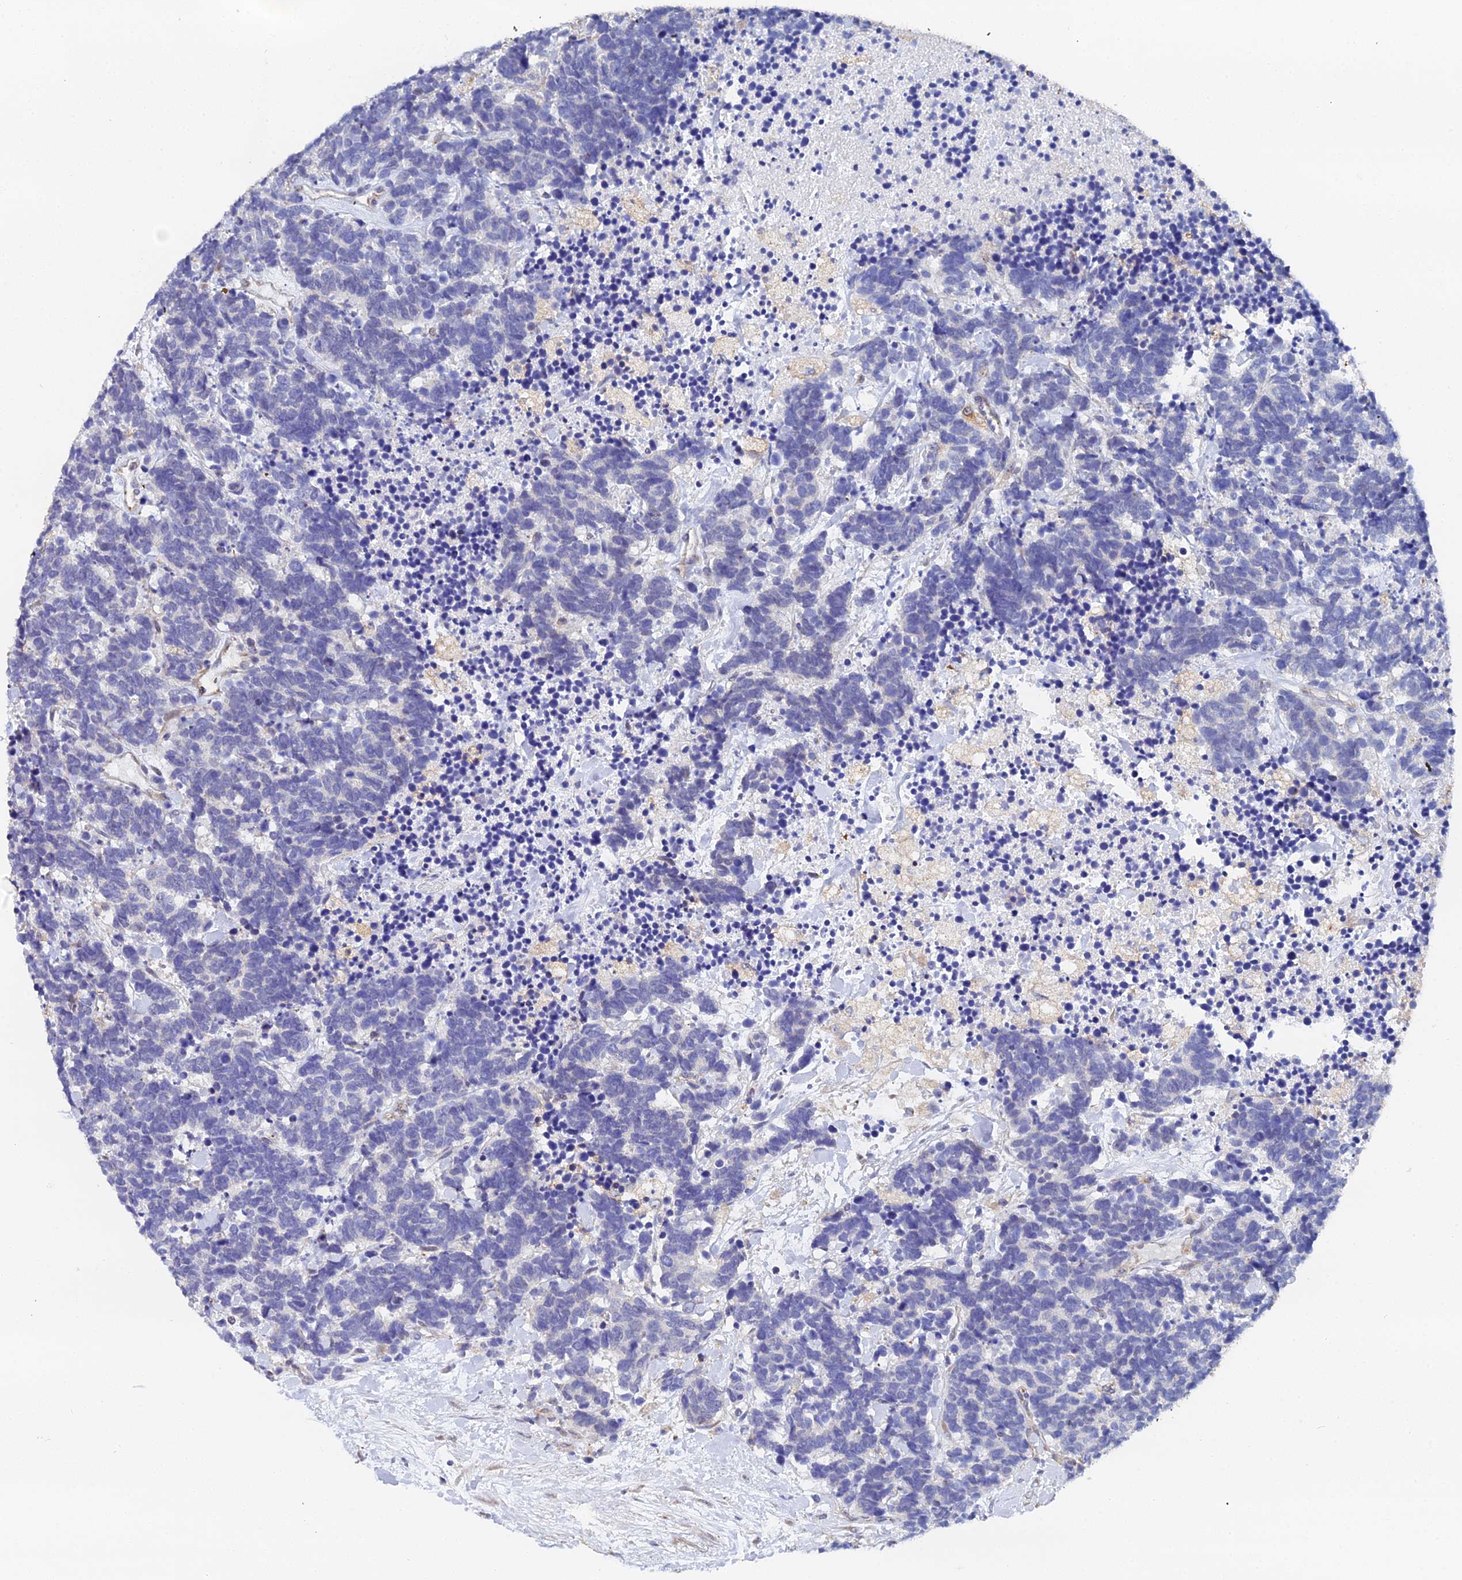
{"staining": {"intensity": "negative", "quantity": "none", "location": "none"}, "tissue": "carcinoid", "cell_type": "Tumor cells", "image_type": "cancer", "snomed": [{"axis": "morphology", "description": "Carcinoma, NOS"}, {"axis": "morphology", "description": "Carcinoid, malignant, NOS"}, {"axis": "topography", "description": "Prostate"}], "caption": "IHC photomicrograph of neoplastic tissue: carcinoid stained with DAB shows no significant protein staining in tumor cells.", "gene": "ENSG00000268674", "patient": {"sex": "male", "age": 57}}